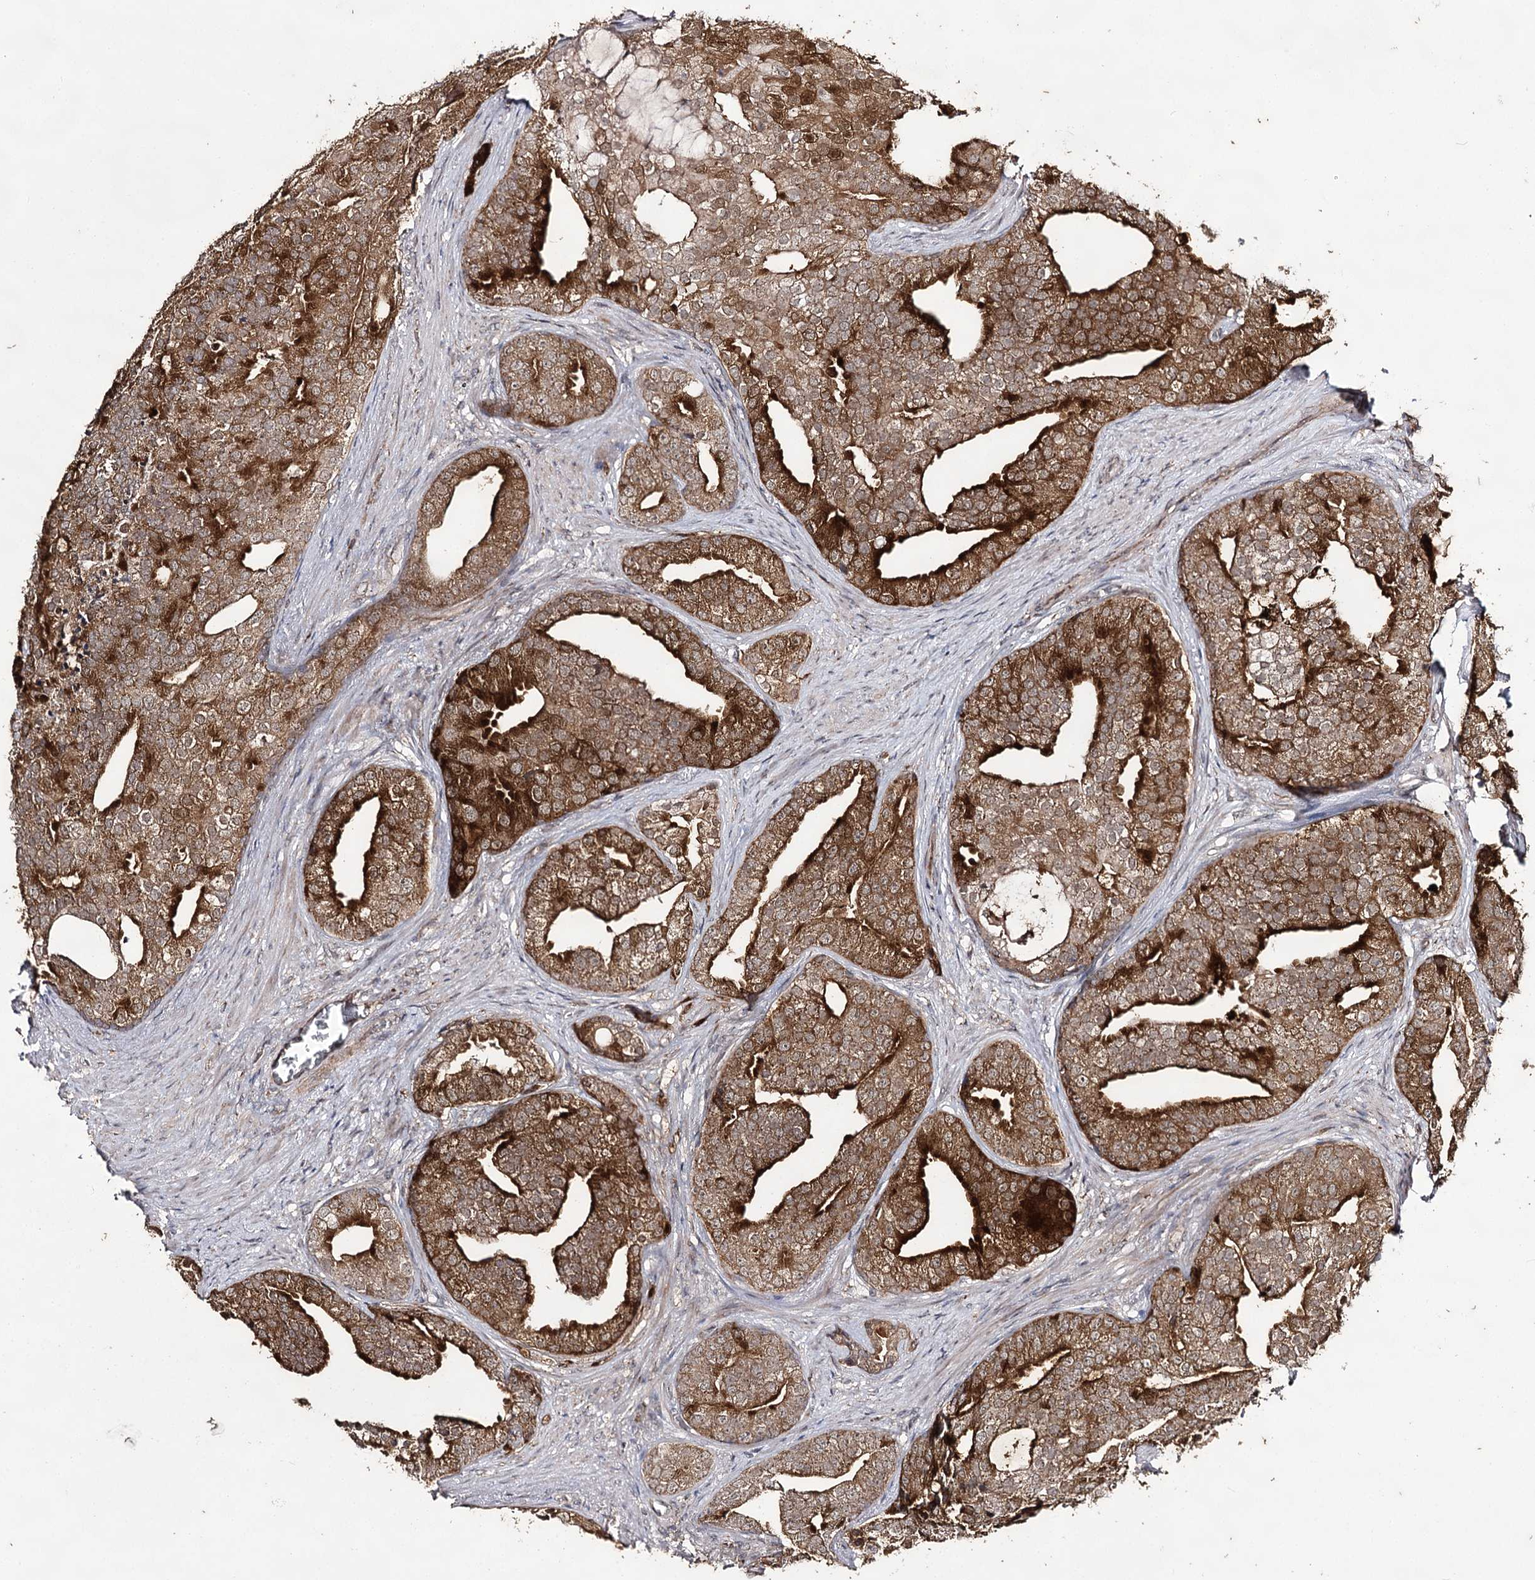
{"staining": {"intensity": "strong", "quantity": ">75%", "location": "cytoplasmic/membranous,nuclear"}, "tissue": "prostate cancer", "cell_type": "Tumor cells", "image_type": "cancer", "snomed": [{"axis": "morphology", "description": "Adenocarcinoma, Low grade"}, {"axis": "topography", "description": "Prostate"}], "caption": "Immunohistochemical staining of human prostate adenocarcinoma (low-grade) reveals high levels of strong cytoplasmic/membranous and nuclear protein expression in approximately >75% of tumor cells. Immunohistochemistry (ihc) stains the protein of interest in brown and the nuclei are stained blue.", "gene": "ACTR6", "patient": {"sex": "male", "age": 71}}